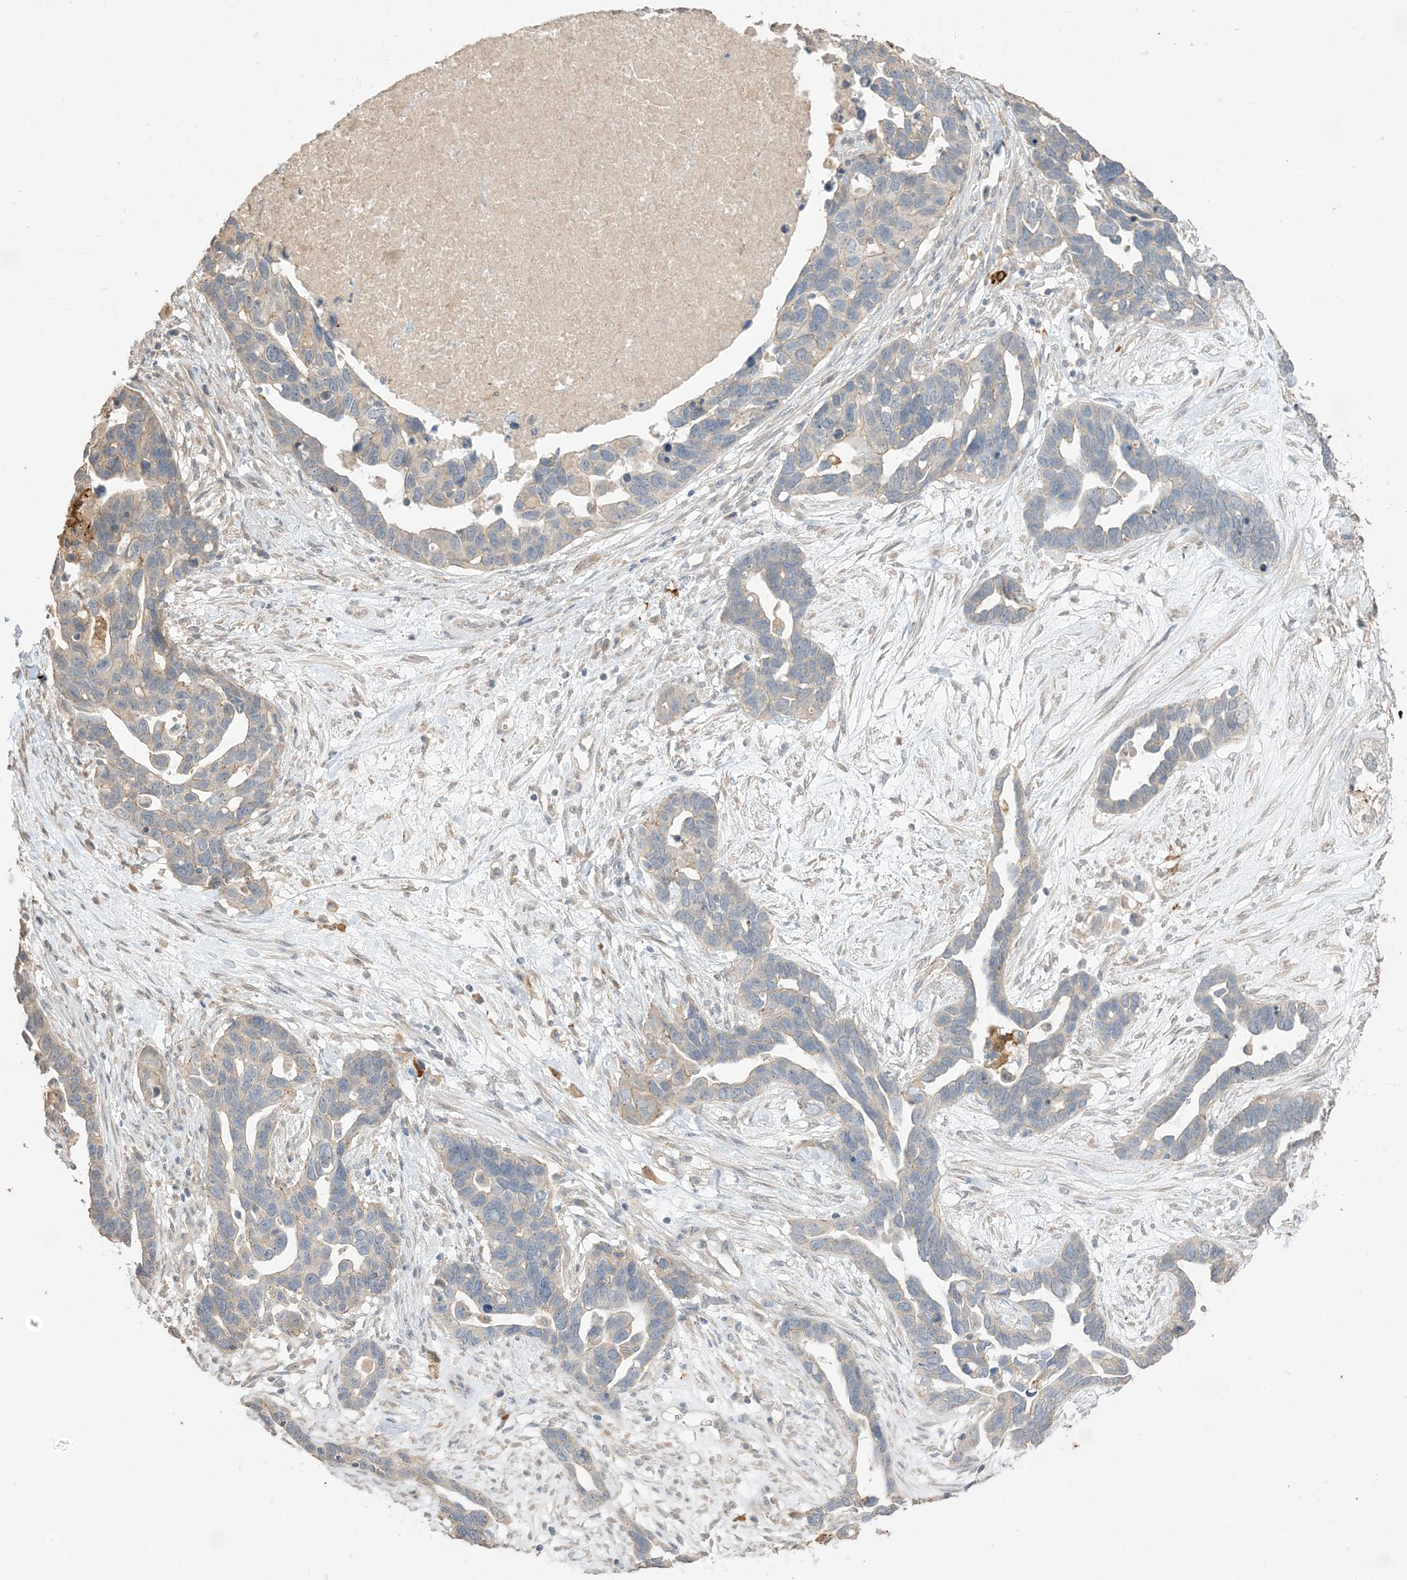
{"staining": {"intensity": "negative", "quantity": "none", "location": "none"}, "tissue": "ovarian cancer", "cell_type": "Tumor cells", "image_type": "cancer", "snomed": [{"axis": "morphology", "description": "Cystadenocarcinoma, serous, NOS"}, {"axis": "topography", "description": "Ovary"}], "caption": "Tumor cells show no significant positivity in ovarian cancer (serous cystadenocarcinoma).", "gene": "RNF175", "patient": {"sex": "female", "age": 54}}